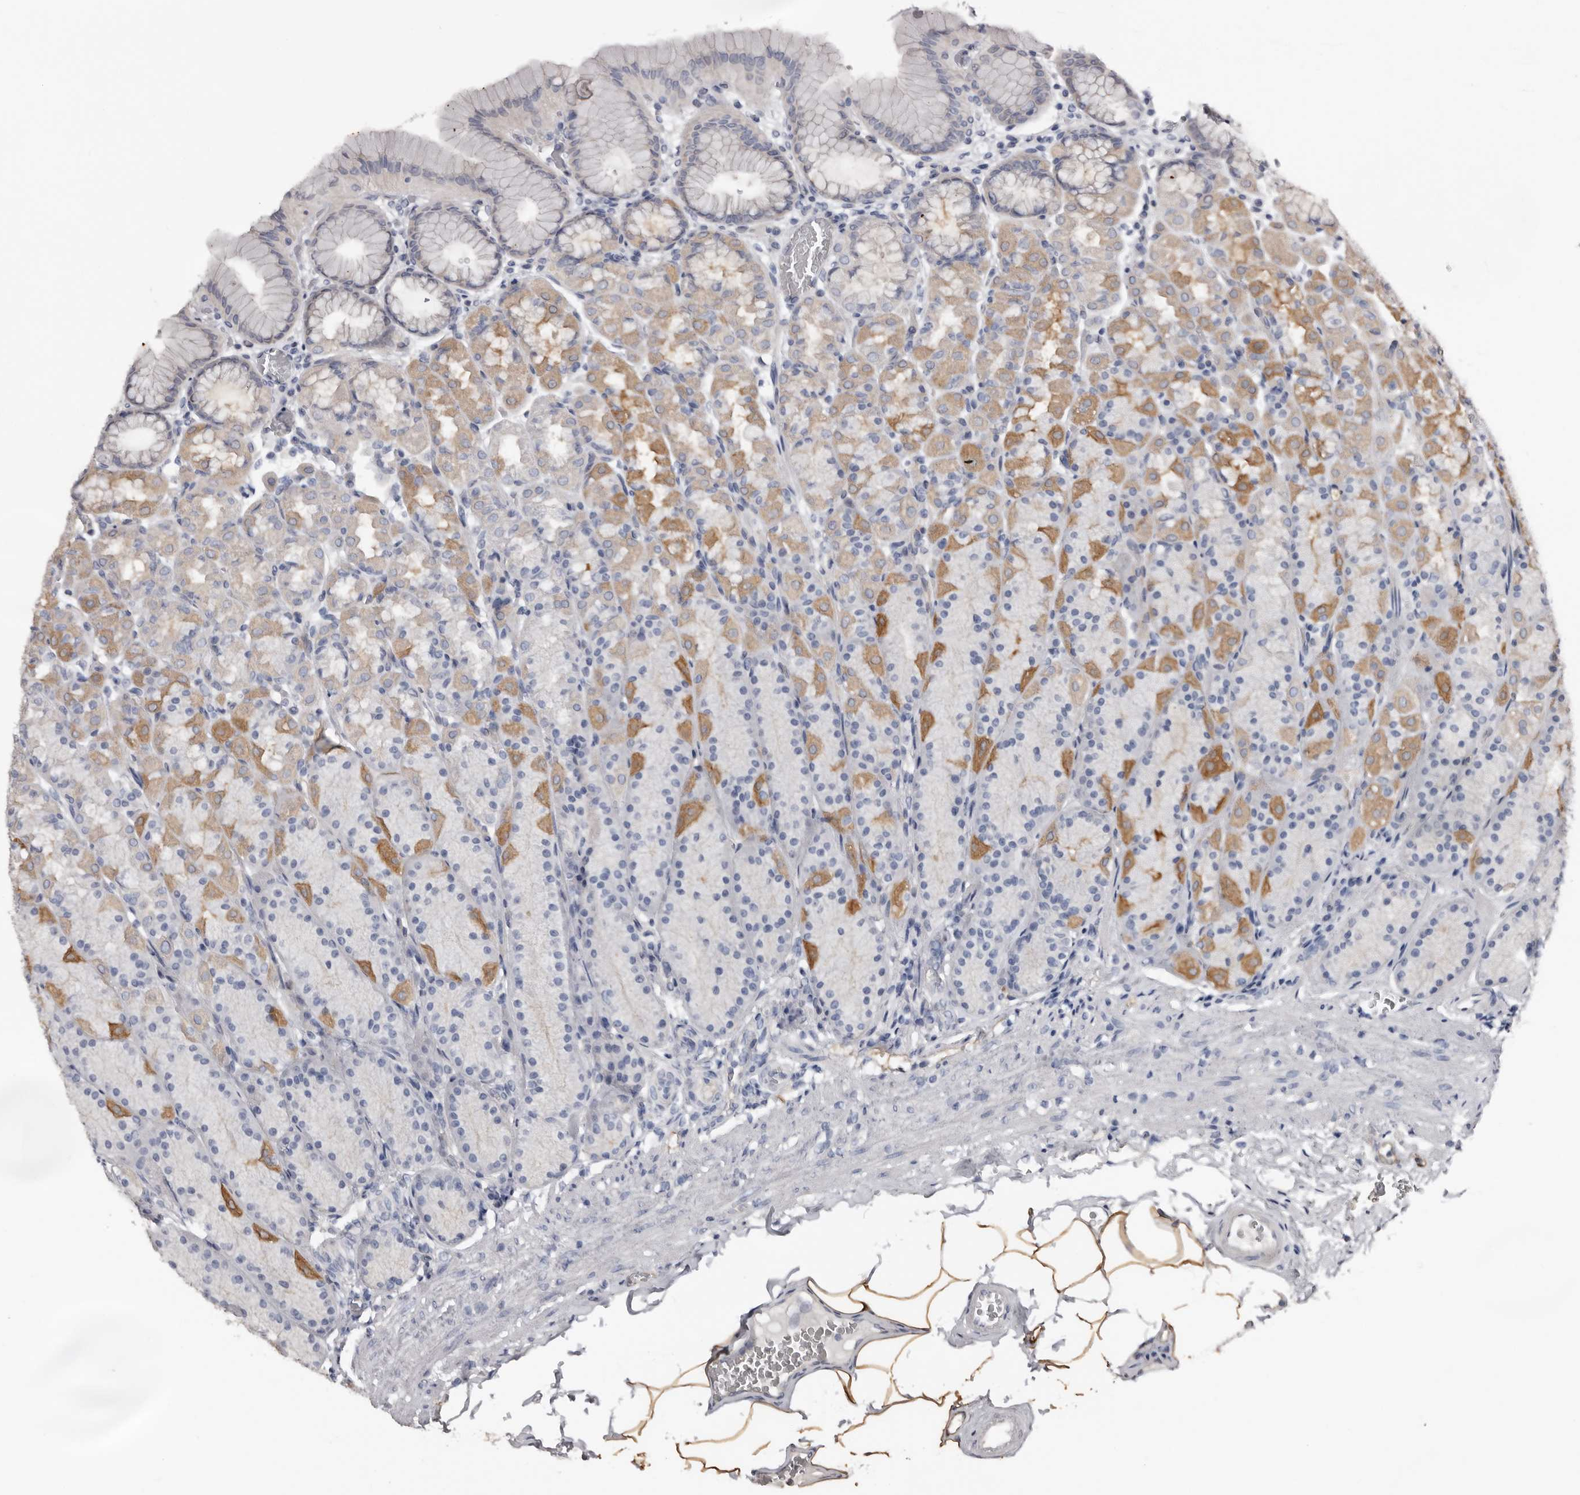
{"staining": {"intensity": "moderate", "quantity": "25%-75%", "location": "cytoplasmic/membranous"}, "tissue": "stomach", "cell_type": "Glandular cells", "image_type": "normal", "snomed": [{"axis": "morphology", "description": "Normal tissue, NOS"}, {"axis": "topography", "description": "Stomach"}], "caption": "About 25%-75% of glandular cells in normal stomach demonstrate moderate cytoplasmic/membranous protein staining as visualized by brown immunohistochemical staining.", "gene": "FABP7", "patient": {"sex": "male", "age": 42}}